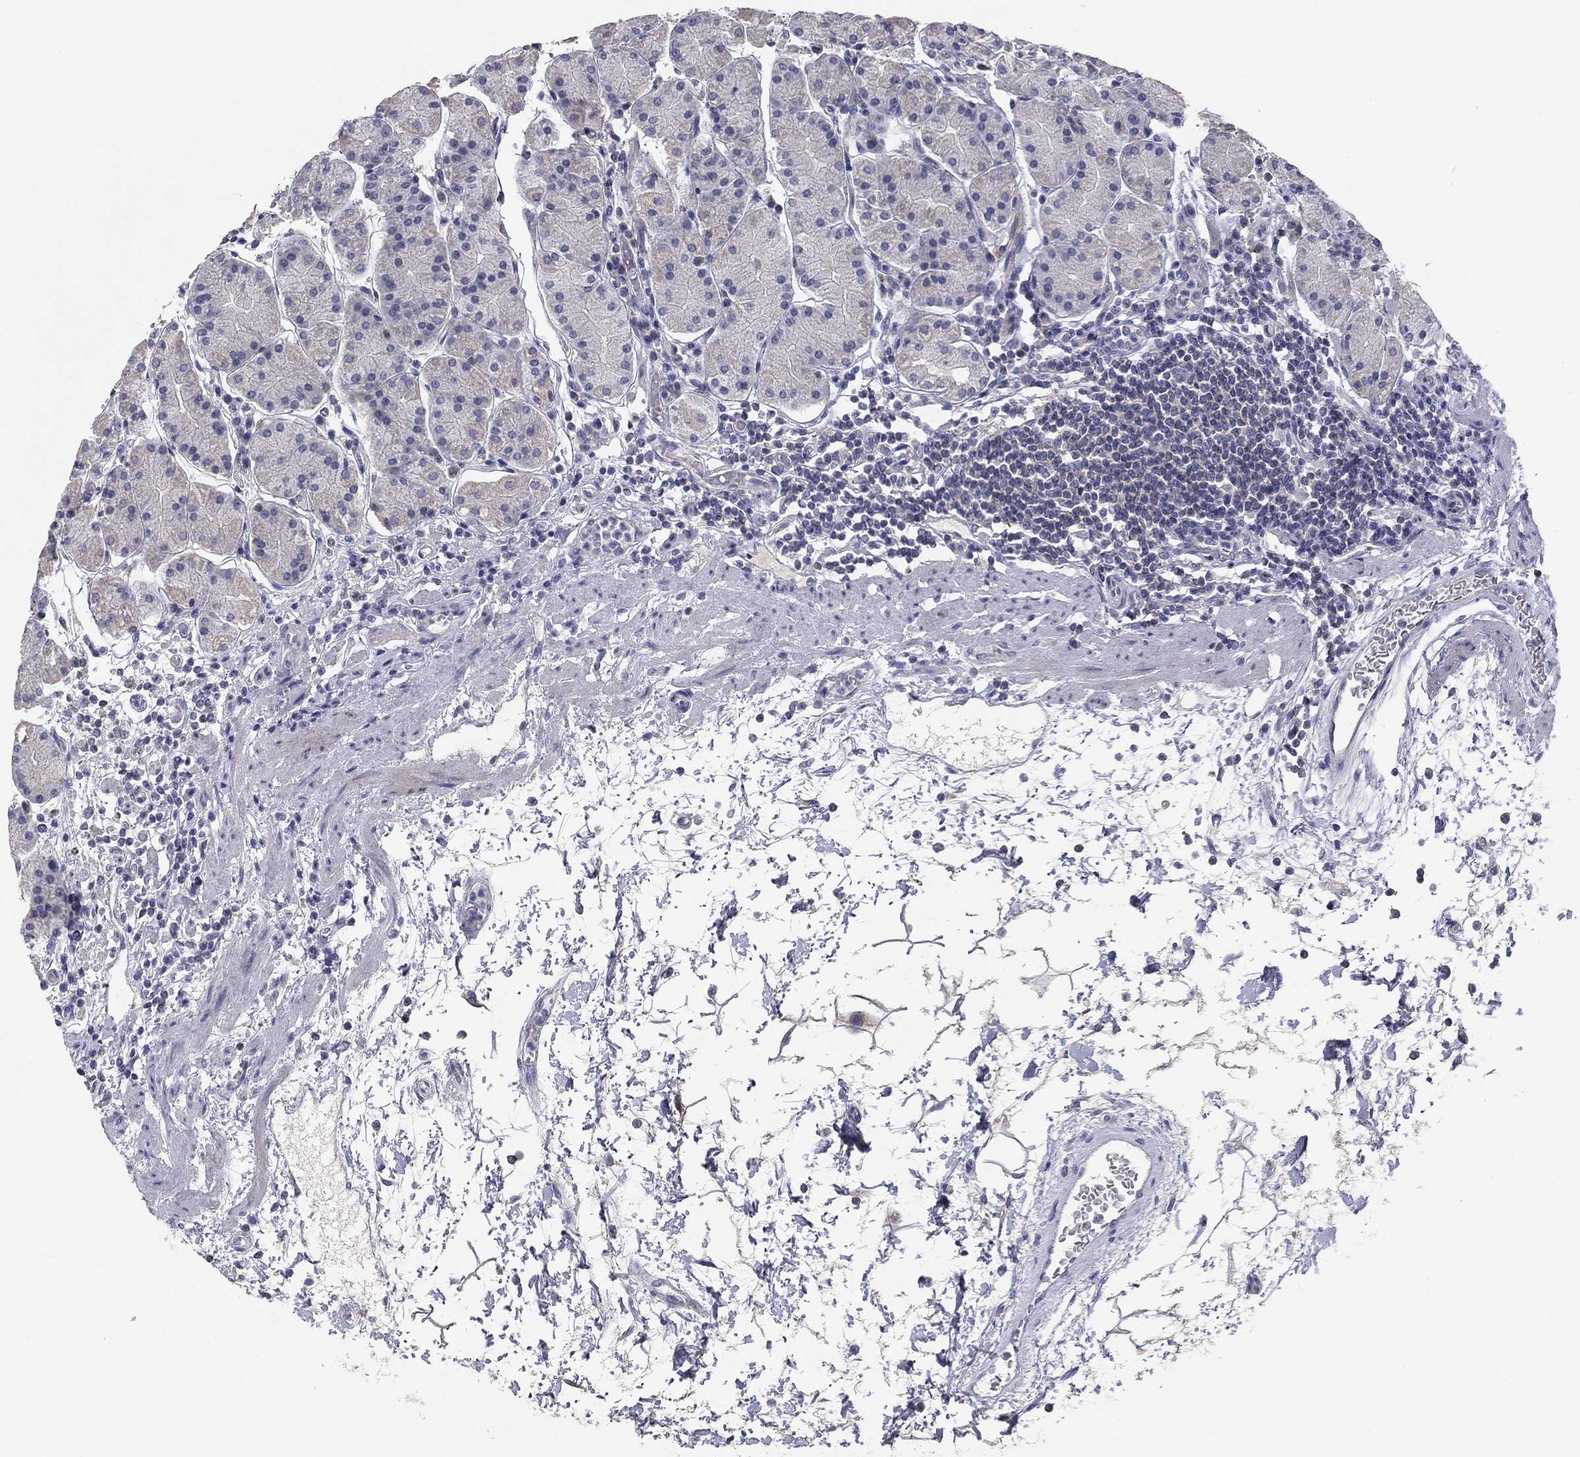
{"staining": {"intensity": "negative", "quantity": "none", "location": "none"}, "tissue": "stomach", "cell_type": "Glandular cells", "image_type": "normal", "snomed": [{"axis": "morphology", "description": "Normal tissue, NOS"}, {"axis": "topography", "description": "Stomach"}], "caption": "DAB (3,3'-diaminobenzidine) immunohistochemical staining of normal stomach exhibits no significant expression in glandular cells.", "gene": "SEPTIN3", "patient": {"sex": "male", "age": 54}}